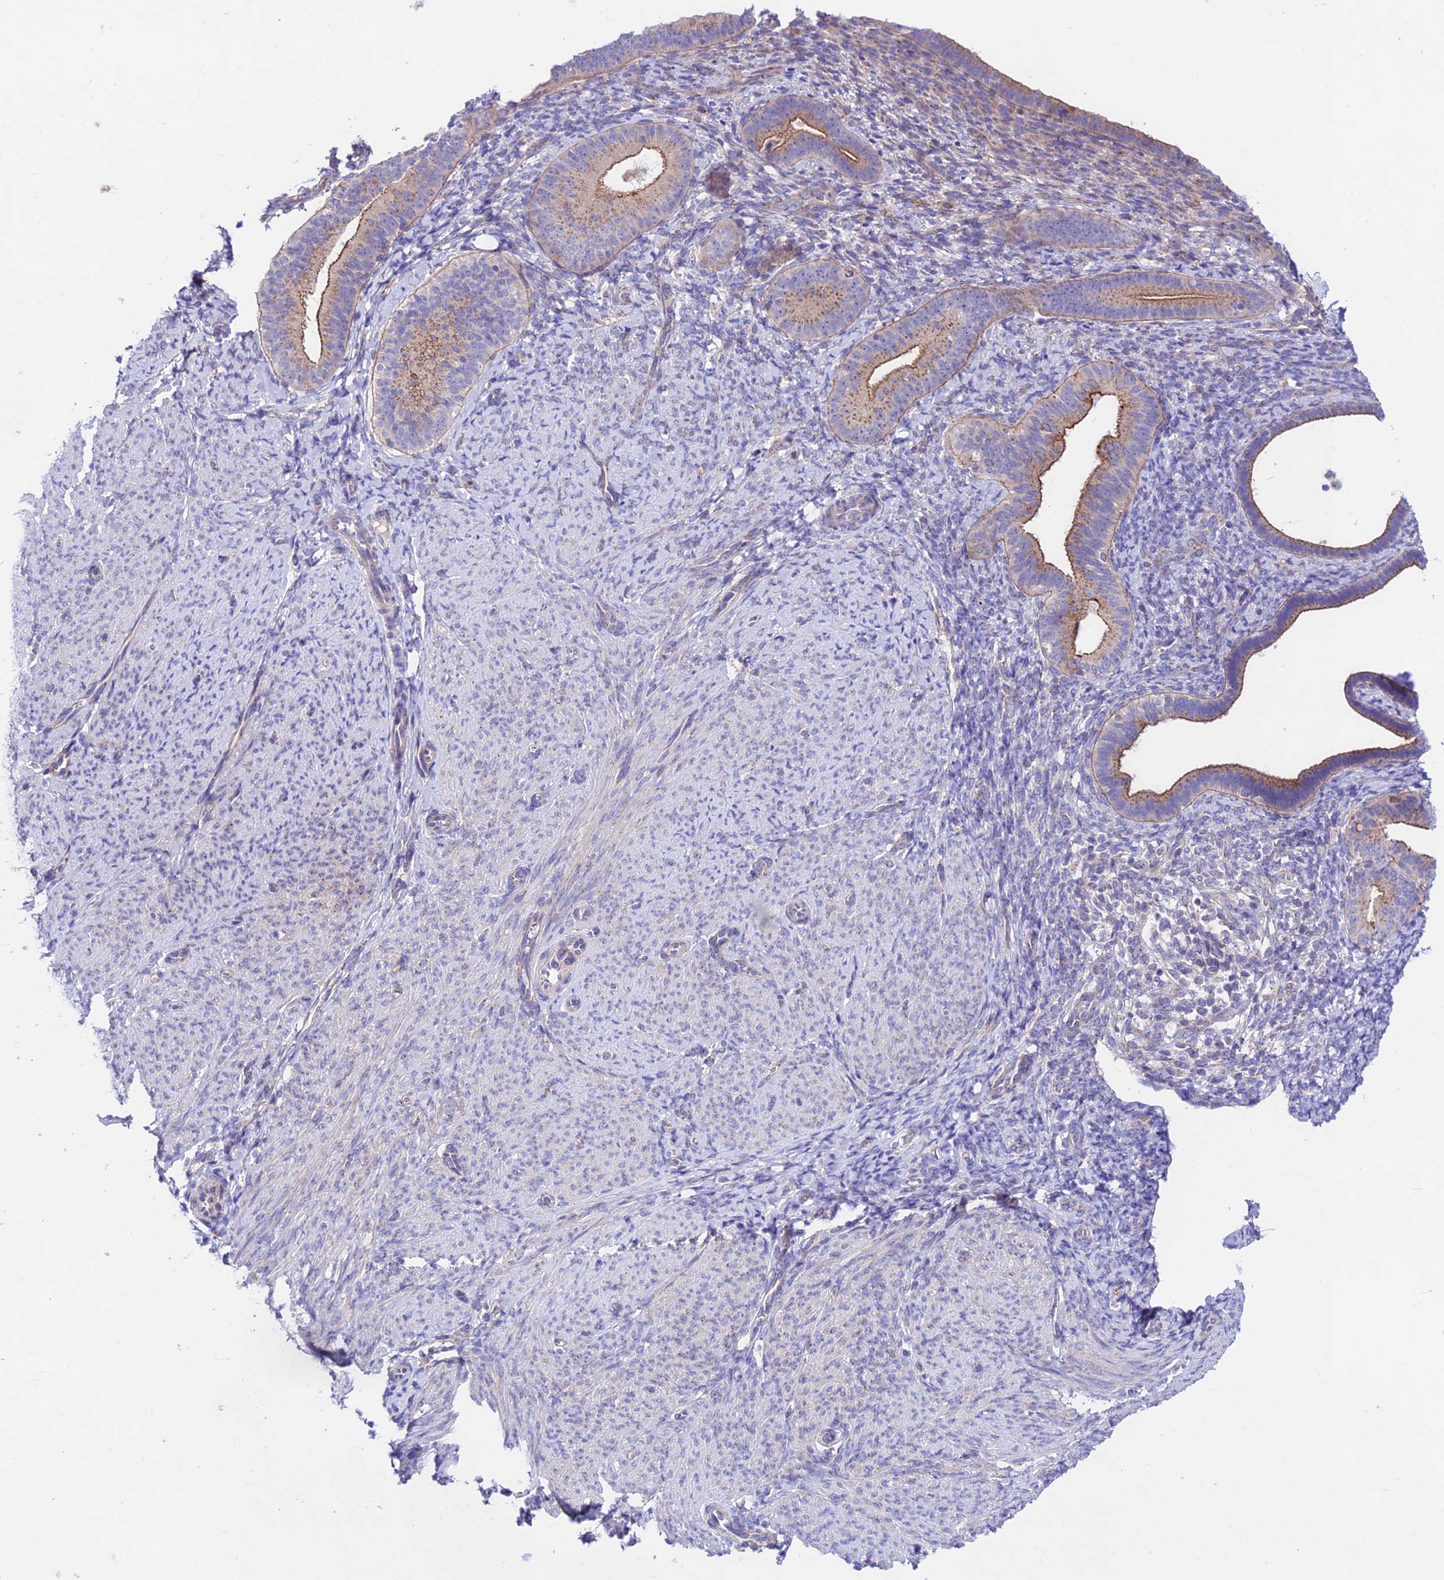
{"staining": {"intensity": "negative", "quantity": "none", "location": "none"}, "tissue": "endometrium", "cell_type": "Cells in endometrial stroma", "image_type": "normal", "snomed": [{"axis": "morphology", "description": "Normal tissue, NOS"}, {"axis": "topography", "description": "Endometrium"}], "caption": "Immunohistochemical staining of benign endometrium displays no significant staining in cells in endometrial stroma.", "gene": "LACTB2", "patient": {"sex": "female", "age": 65}}